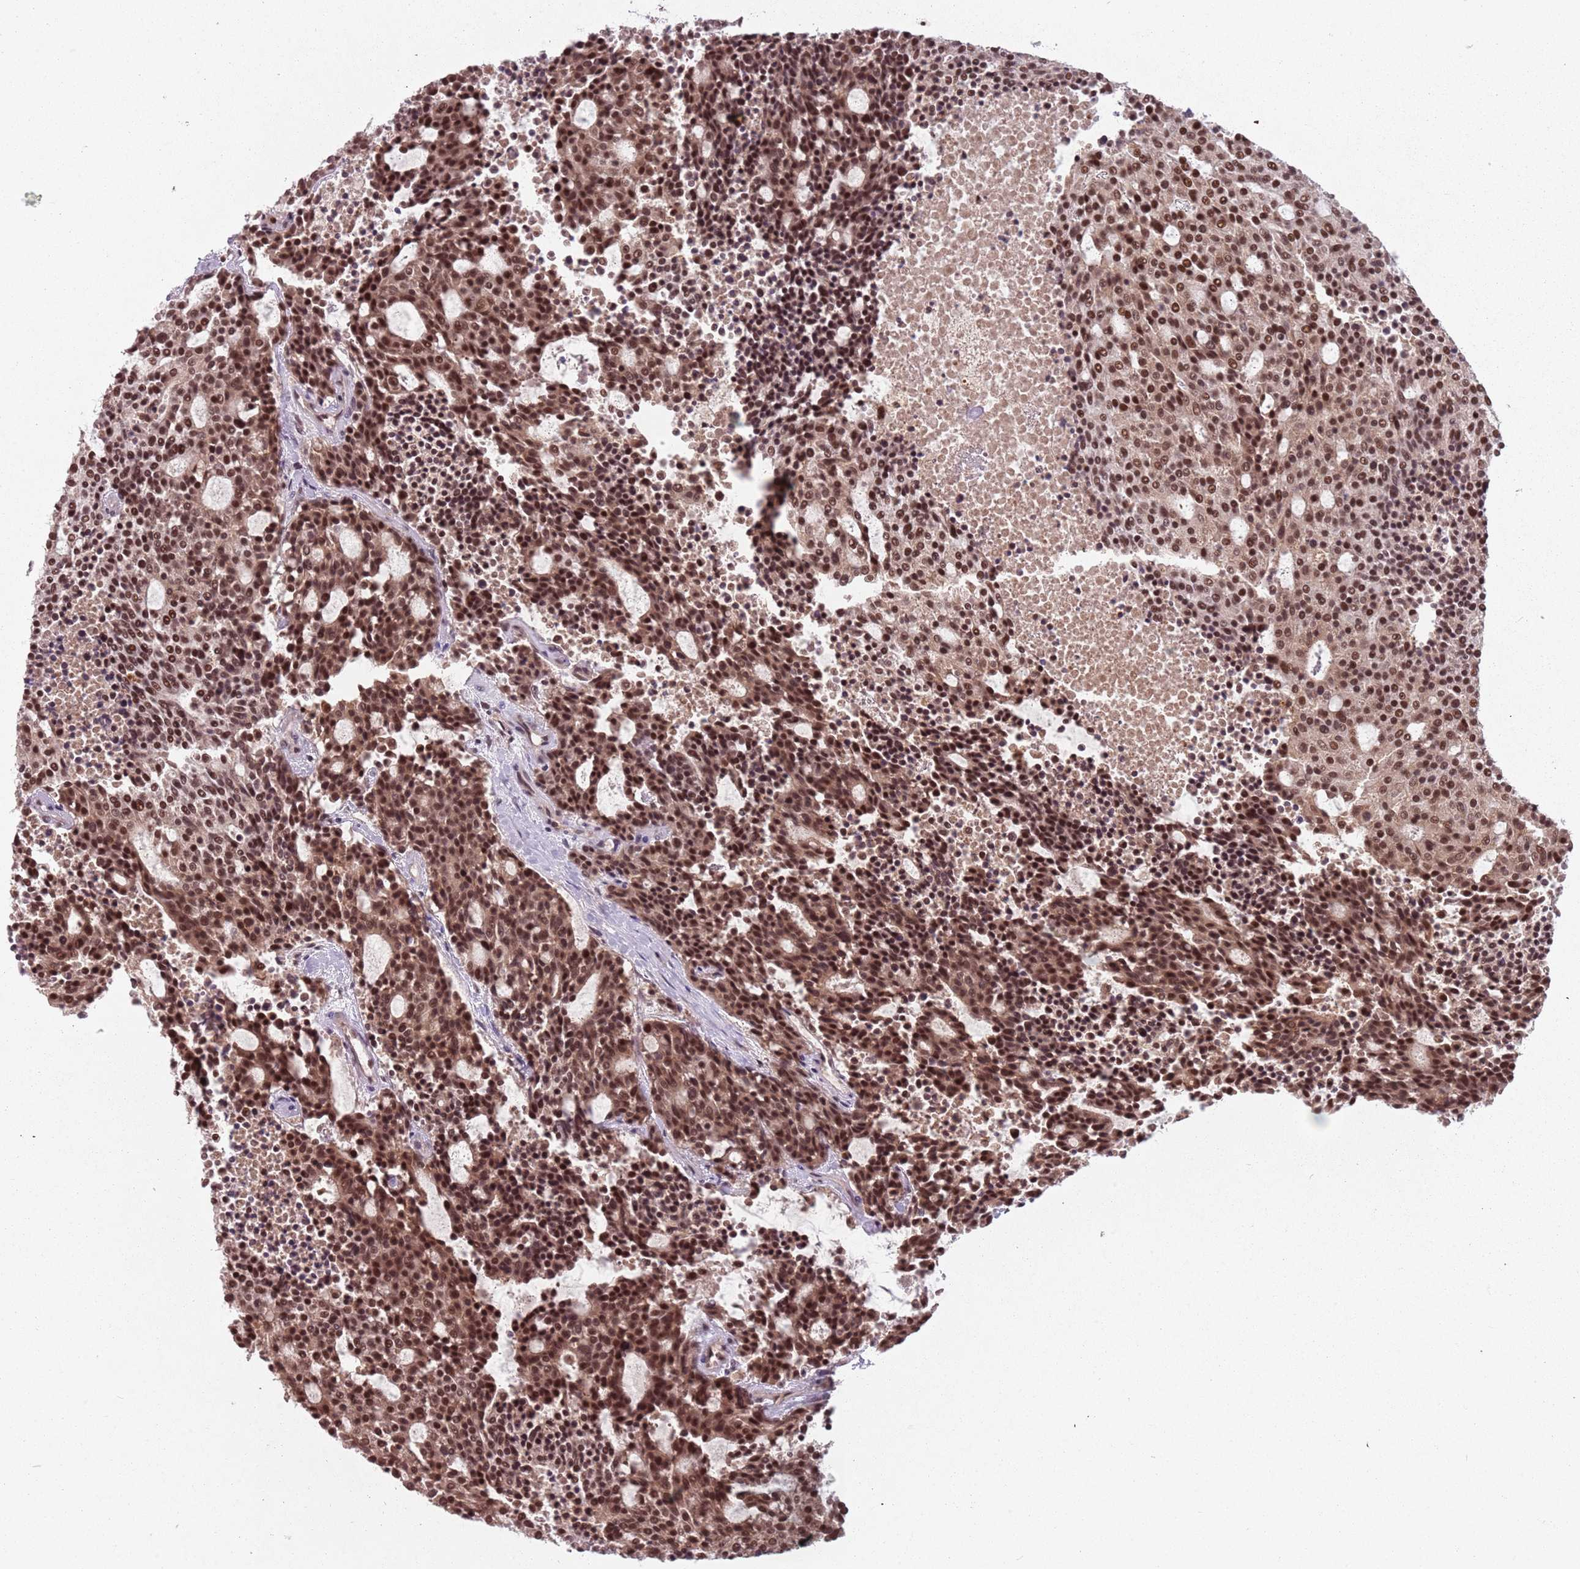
{"staining": {"intensity": "strong", "quantity": ">75%", "location": "cytoplasmic/membranous,nuclear"}, "tissue": "carcinoid", "cell_type": "Tumor cells", "image_type": "cancer", "snomed": [{"axis": "morphology", "description": "Carcinoid, malignant, NOS"}, {"axis": "topography", "description": "Pancreas"}], "caption": "This micrograph reveals immunohistochemistry (IHC) staining of human malignant carcinoid, with high strong cytoplasmic/membranous and nuclear staining in about >75% of tumor cells.", "gene": "NCBP1", "patient": {"sex": "female", "age": 54}}